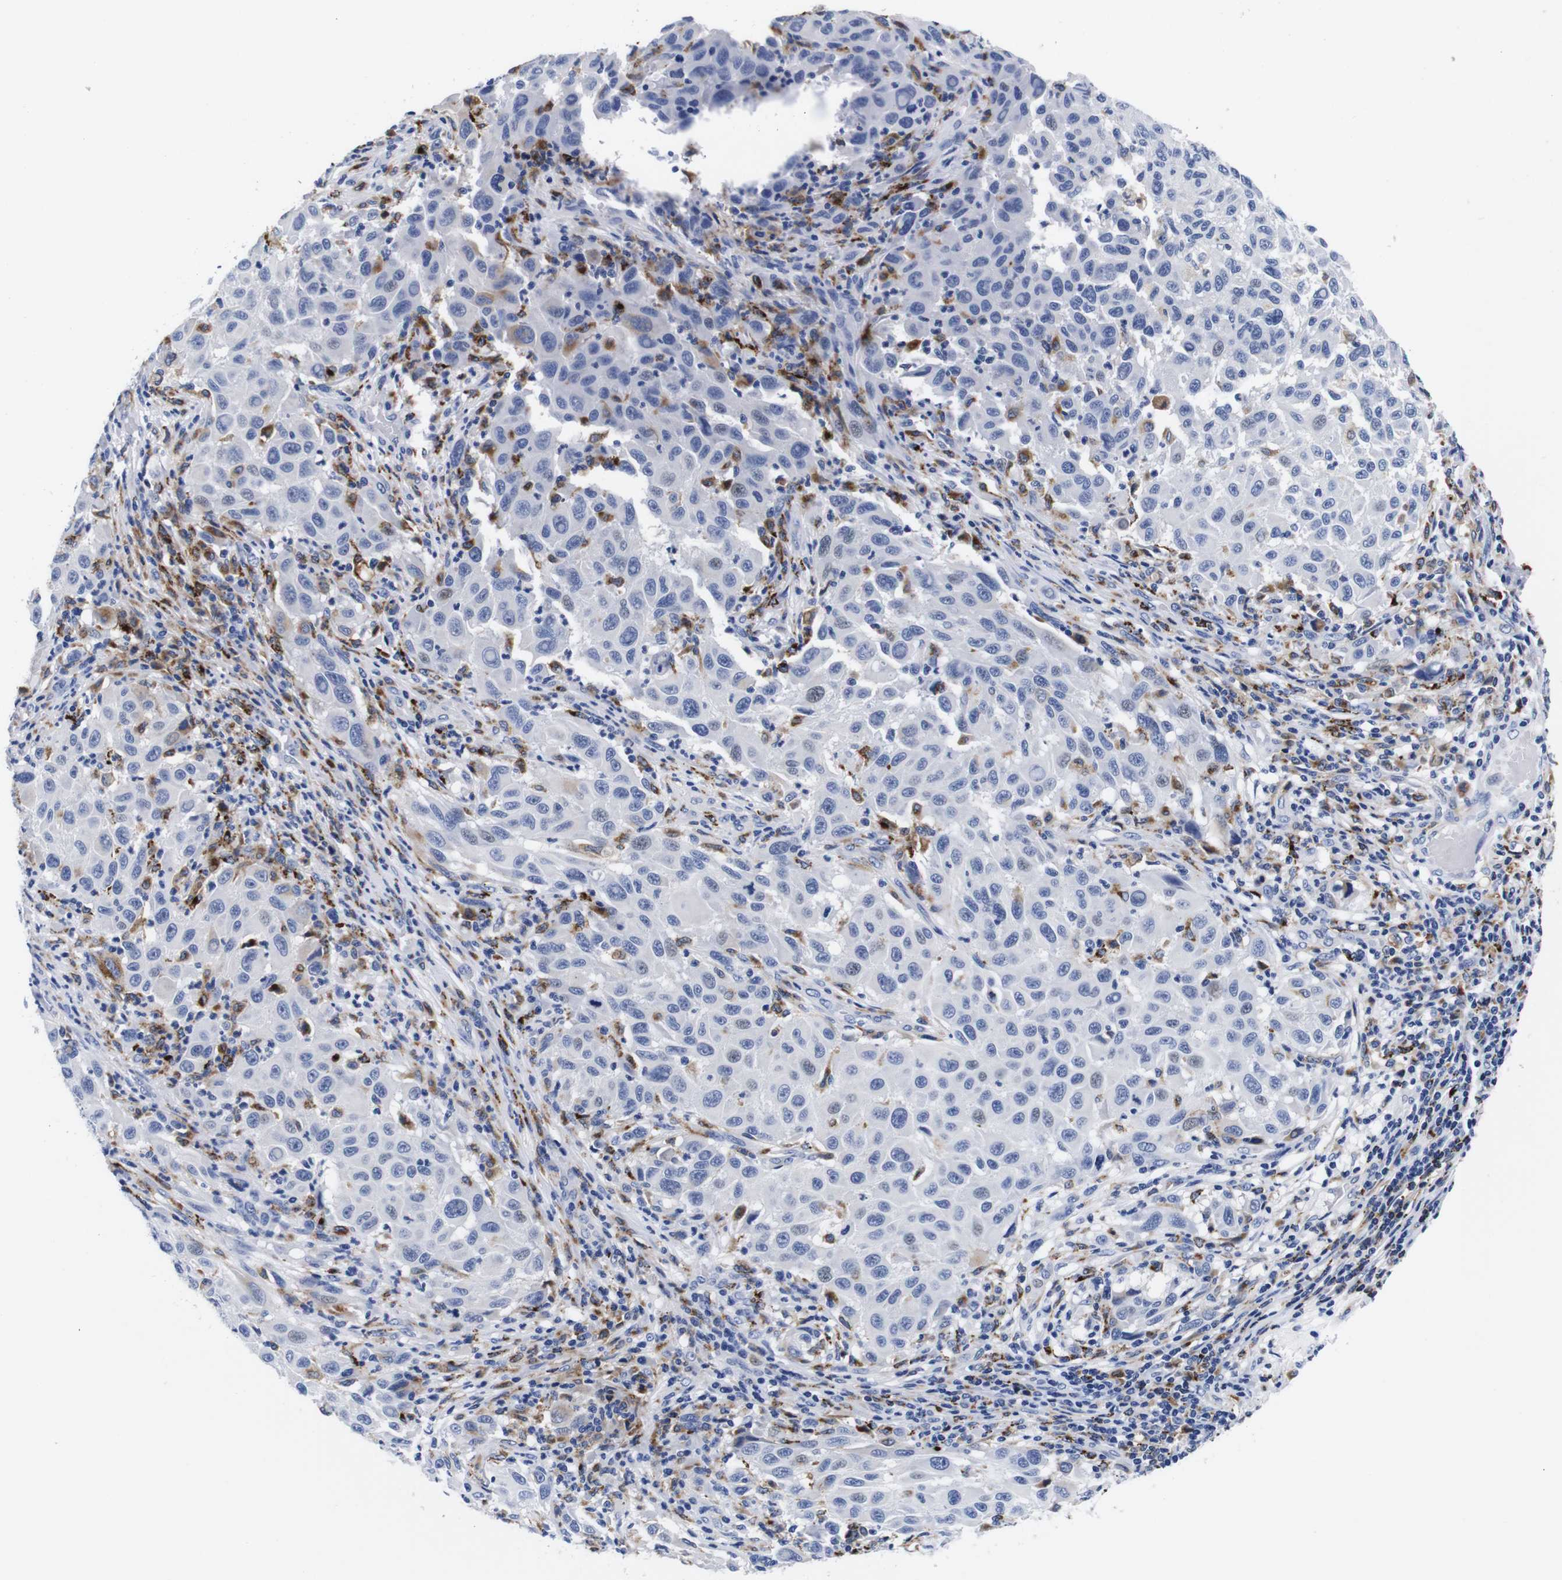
{"staining": {"intensity": "negative", "quantity": "none", "location": "none"}, "tissue": "melanoma", "cell_type": "Tumor cells", "image_type": "cancer", "snomed": [{"axis": "morphology", "description": "Malignant melanoma, Metastatic site"}, {"axis": "topography", "description": "Lymph node"}], "caption": "Immunohistochemical staining of human malignant melanoma (metastatic site) shows no significant expression in tumor cells.", "gene": "HLA-DMB", "patient": {"sex": "male", "age": 61}}